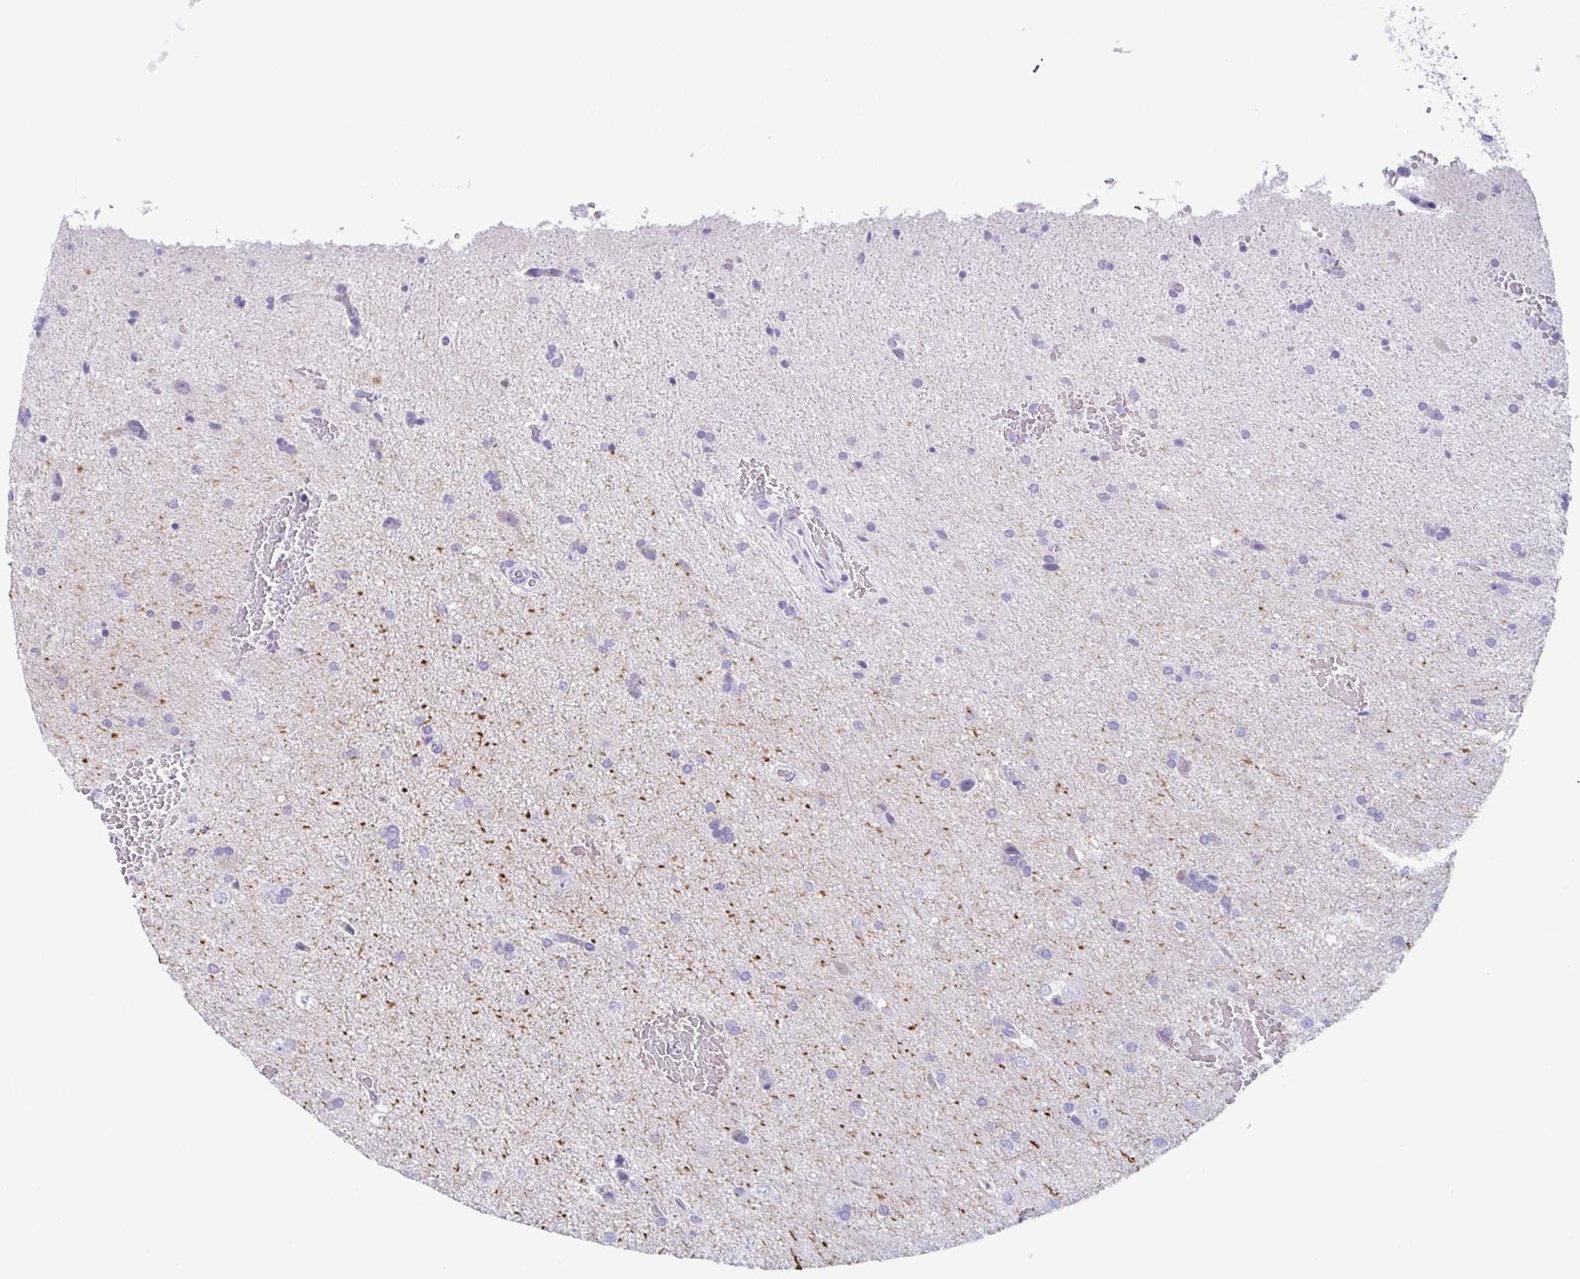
{"staining": {"intensity": "negative", "quantity": "none", "location": "none"}, "tissue": "glioma", "cell_type": "Tumor cells", "image_type": "cancer", "snomed": [{"axis": "morphology", "description": "Glioma, malignant, High grade"}, {"axis": "topography", "description": "Cerebral cortex"}], "caption": "High-grade glioma (malignant) was stained to show a protein in brown. There is no significant expression in tumor cells.", "gene": "ENKUR", "patient": {"sex": "male", "age": 70}}